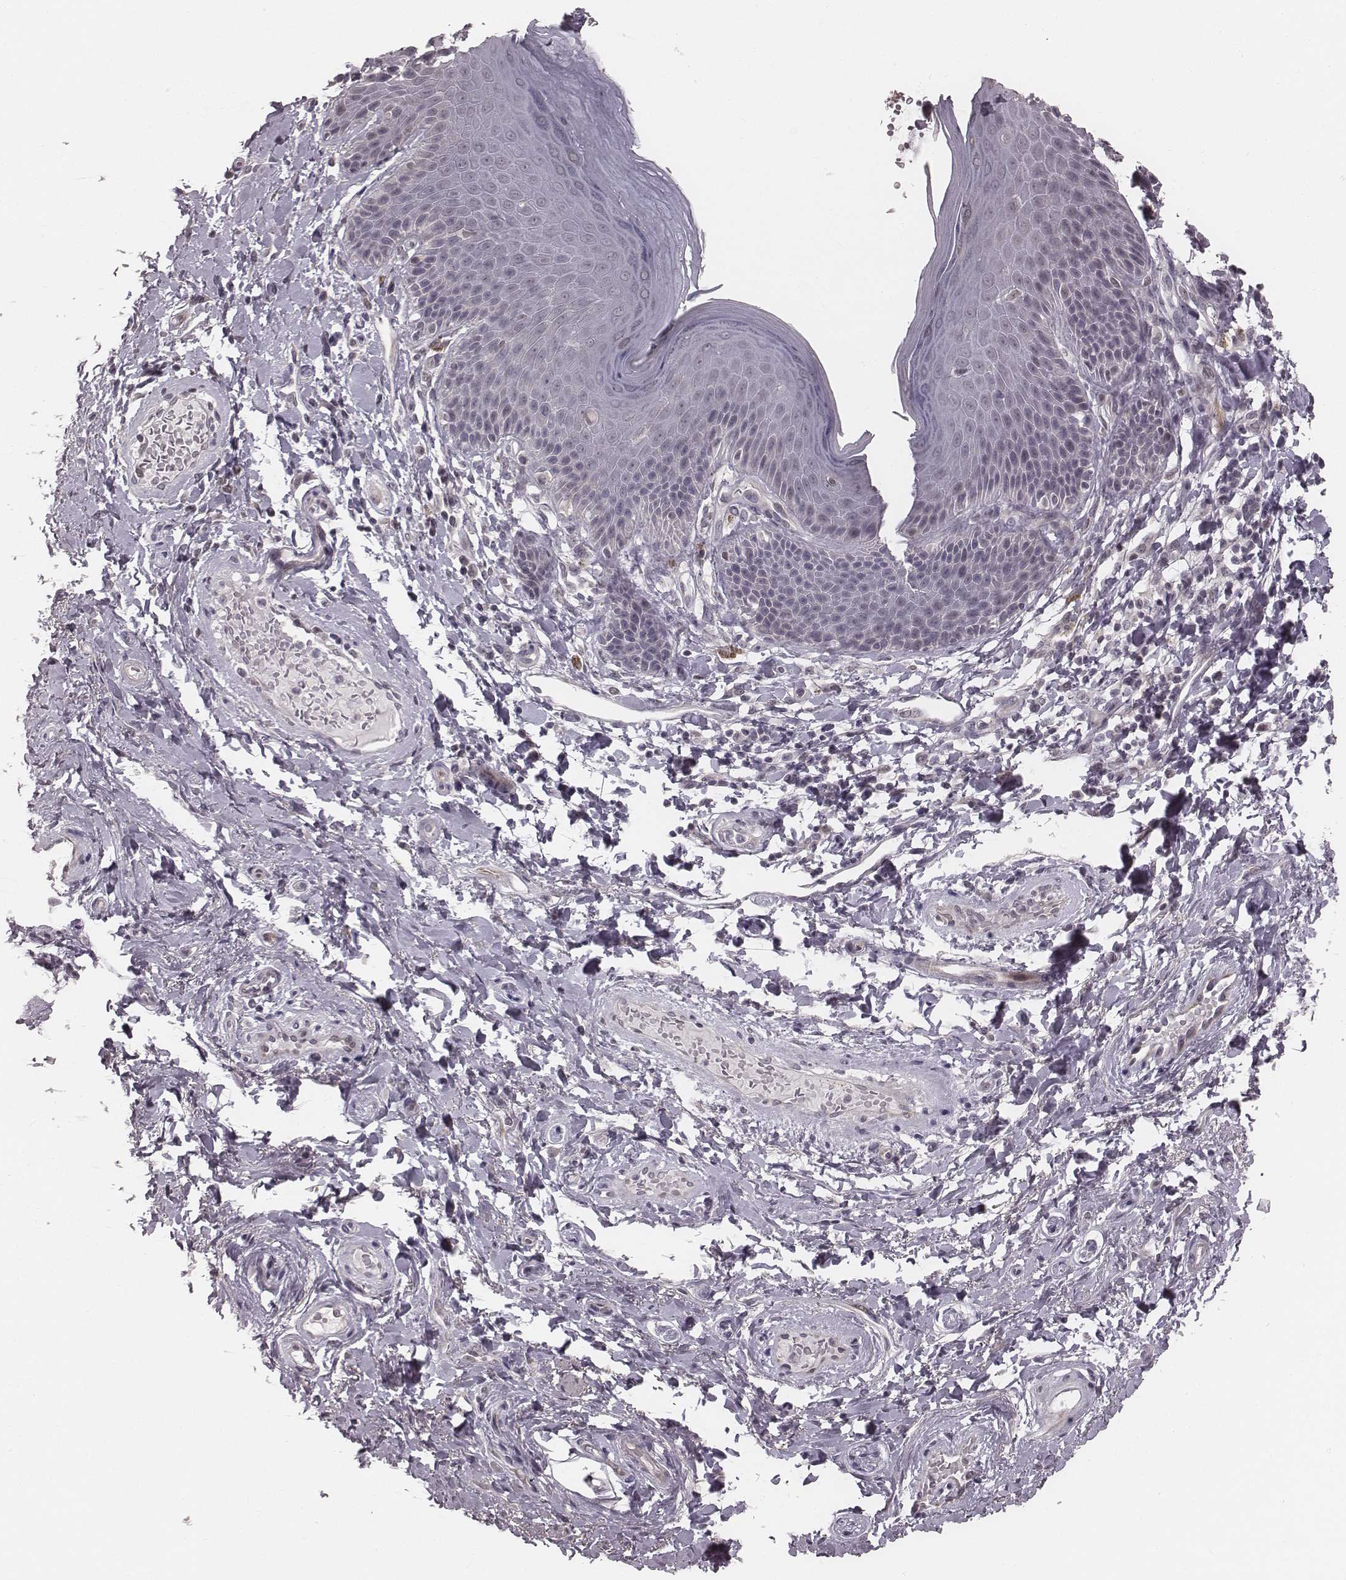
{"staining": {"intensity": "negative", "quantity": "none", "location": "none"}, "tissue": "skin", "cell_type": "Epidermal cells", "image_type": "normal", "snomed": [{"axis": "morphology", "description": "Normal tissue, NOS"}, {"axis": "topography", "description": "Anal"}, {"axis": "topography", "description": "Peripheral nerve tissue"}], "caption": "Immunohistochemistry (IHC) histopathology image of benign skin: human skin stained with DAB (3,3'-diaminobenzidine) demonstrates no significant protein staining in epidermal cells. (DAB (3,3'-diaminobenzidine) IHC visualized using brightfield microscopy, high magnification).", "gene": "IQCG", "patient": {"sex": "male", "age": 51}}